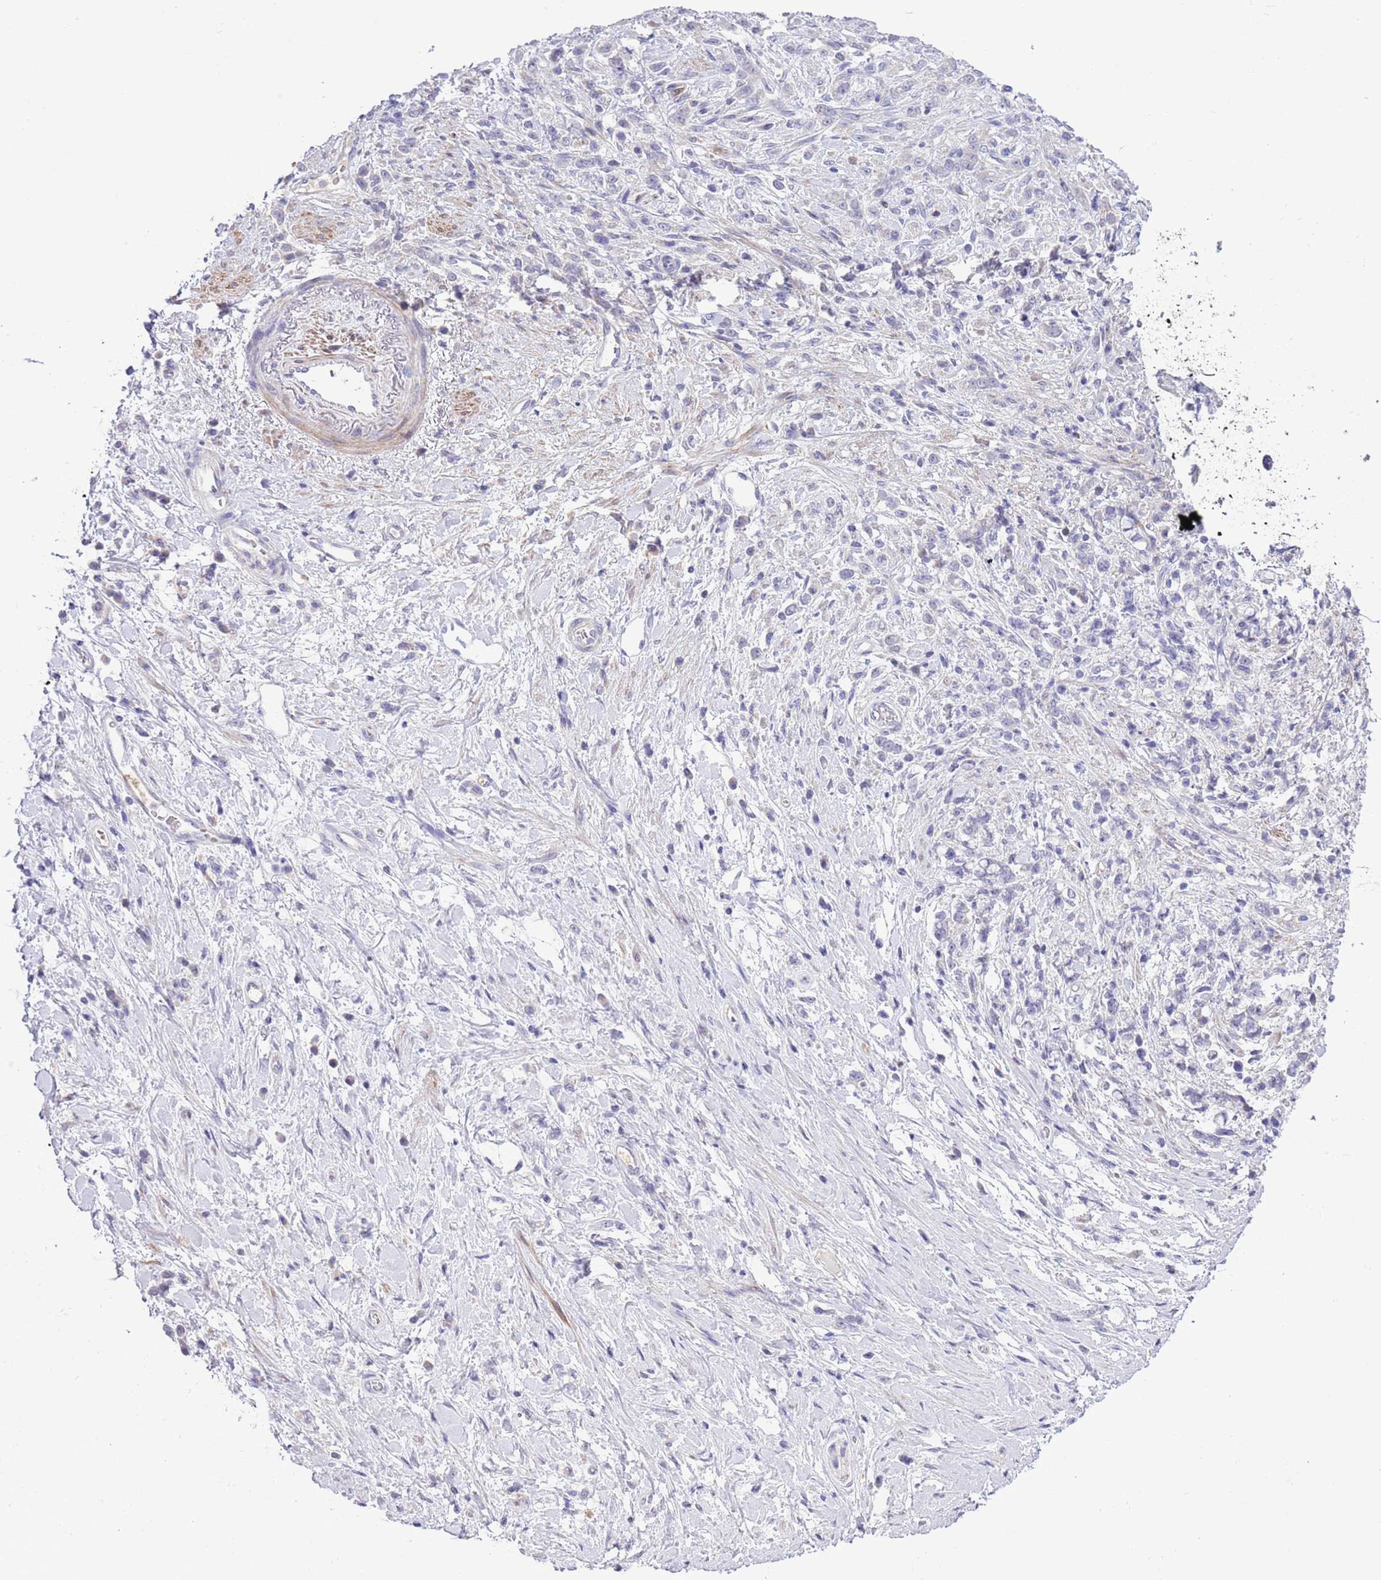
{"staining": {"intensity": "negative", "quantity": "none", "location": "none"}, "tissue": "stomach cancer", "cell_type": "Tumor cells", "image_type": "cancer", "snomed": [{"axis": "morphology", "description": "Adenocarcinoma, NOS"}, {"axis": "topography", "description": "Stomach"}], "caption": "The photomicrograph exhibits no staining of tumor cells in stomach adenocarcinoma. Brightfield microscopy of immunohistochemistry (IHC) stained with DAB (3,3'-diaminobenzidine) (brown) and hematoxylin (blue), captured at high magnification.", "gene": "PRR32", "patient": {"sex": "female", "age": 60}}